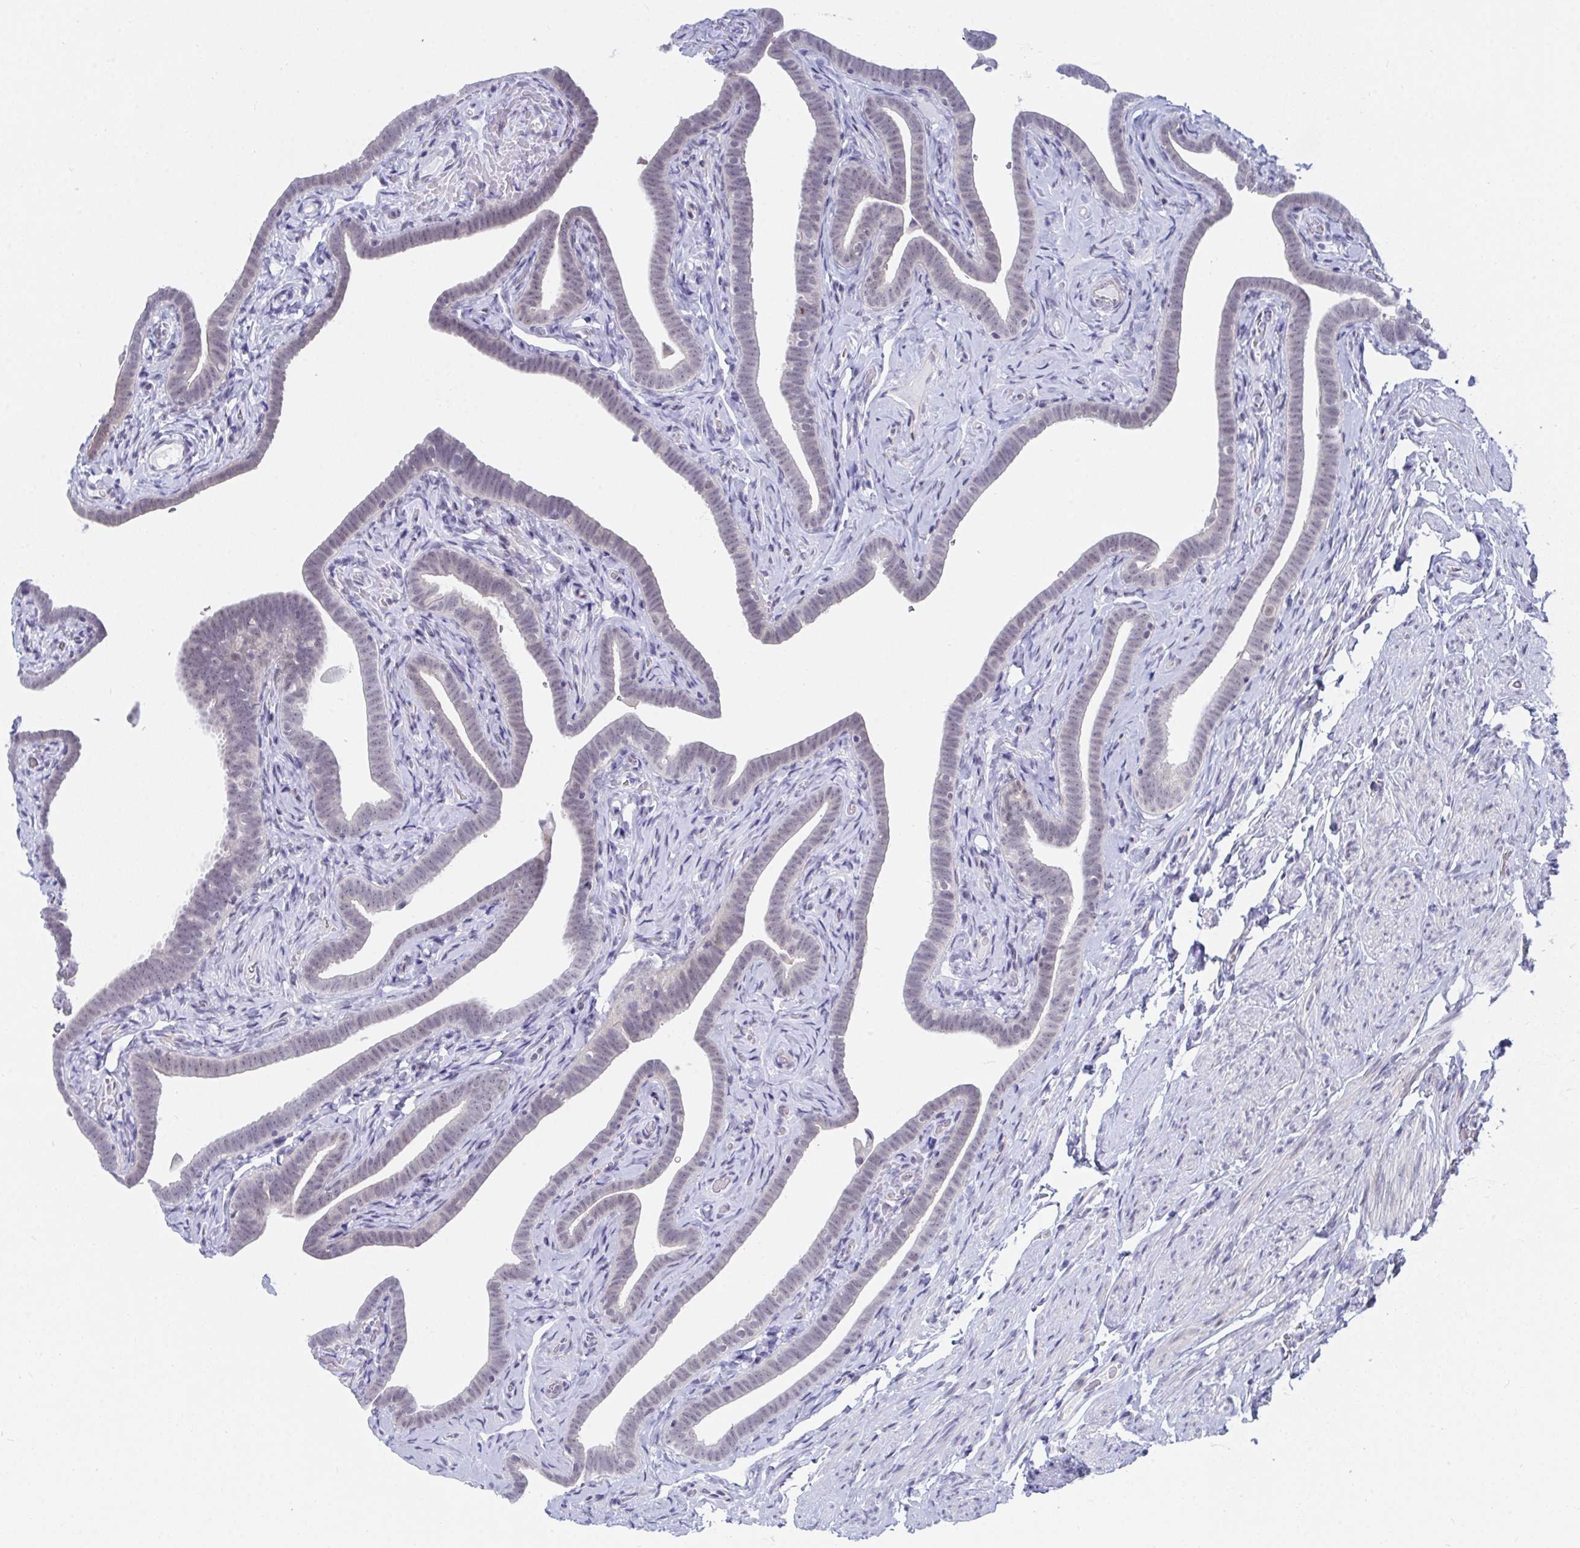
{"staining": {"intensity": "weak", "quantity": ">75%", "location": "nuclear"}, "tissue": "fallopian tube", "cell_type": "Glandular cells", "image_type": "normal", "snomed": [{"axis": "morphology", "description": "Normal tissue, NOS"}, {"axis": "topography", "description": "Fallopian tube"}], "caption": "Human fallopian tube stained with a brown dye displays weak nuclear positive staining in approximately >75% of glandular cells.", "gene": "DAOA", "patient": {"sex": "female", "age": 69}}